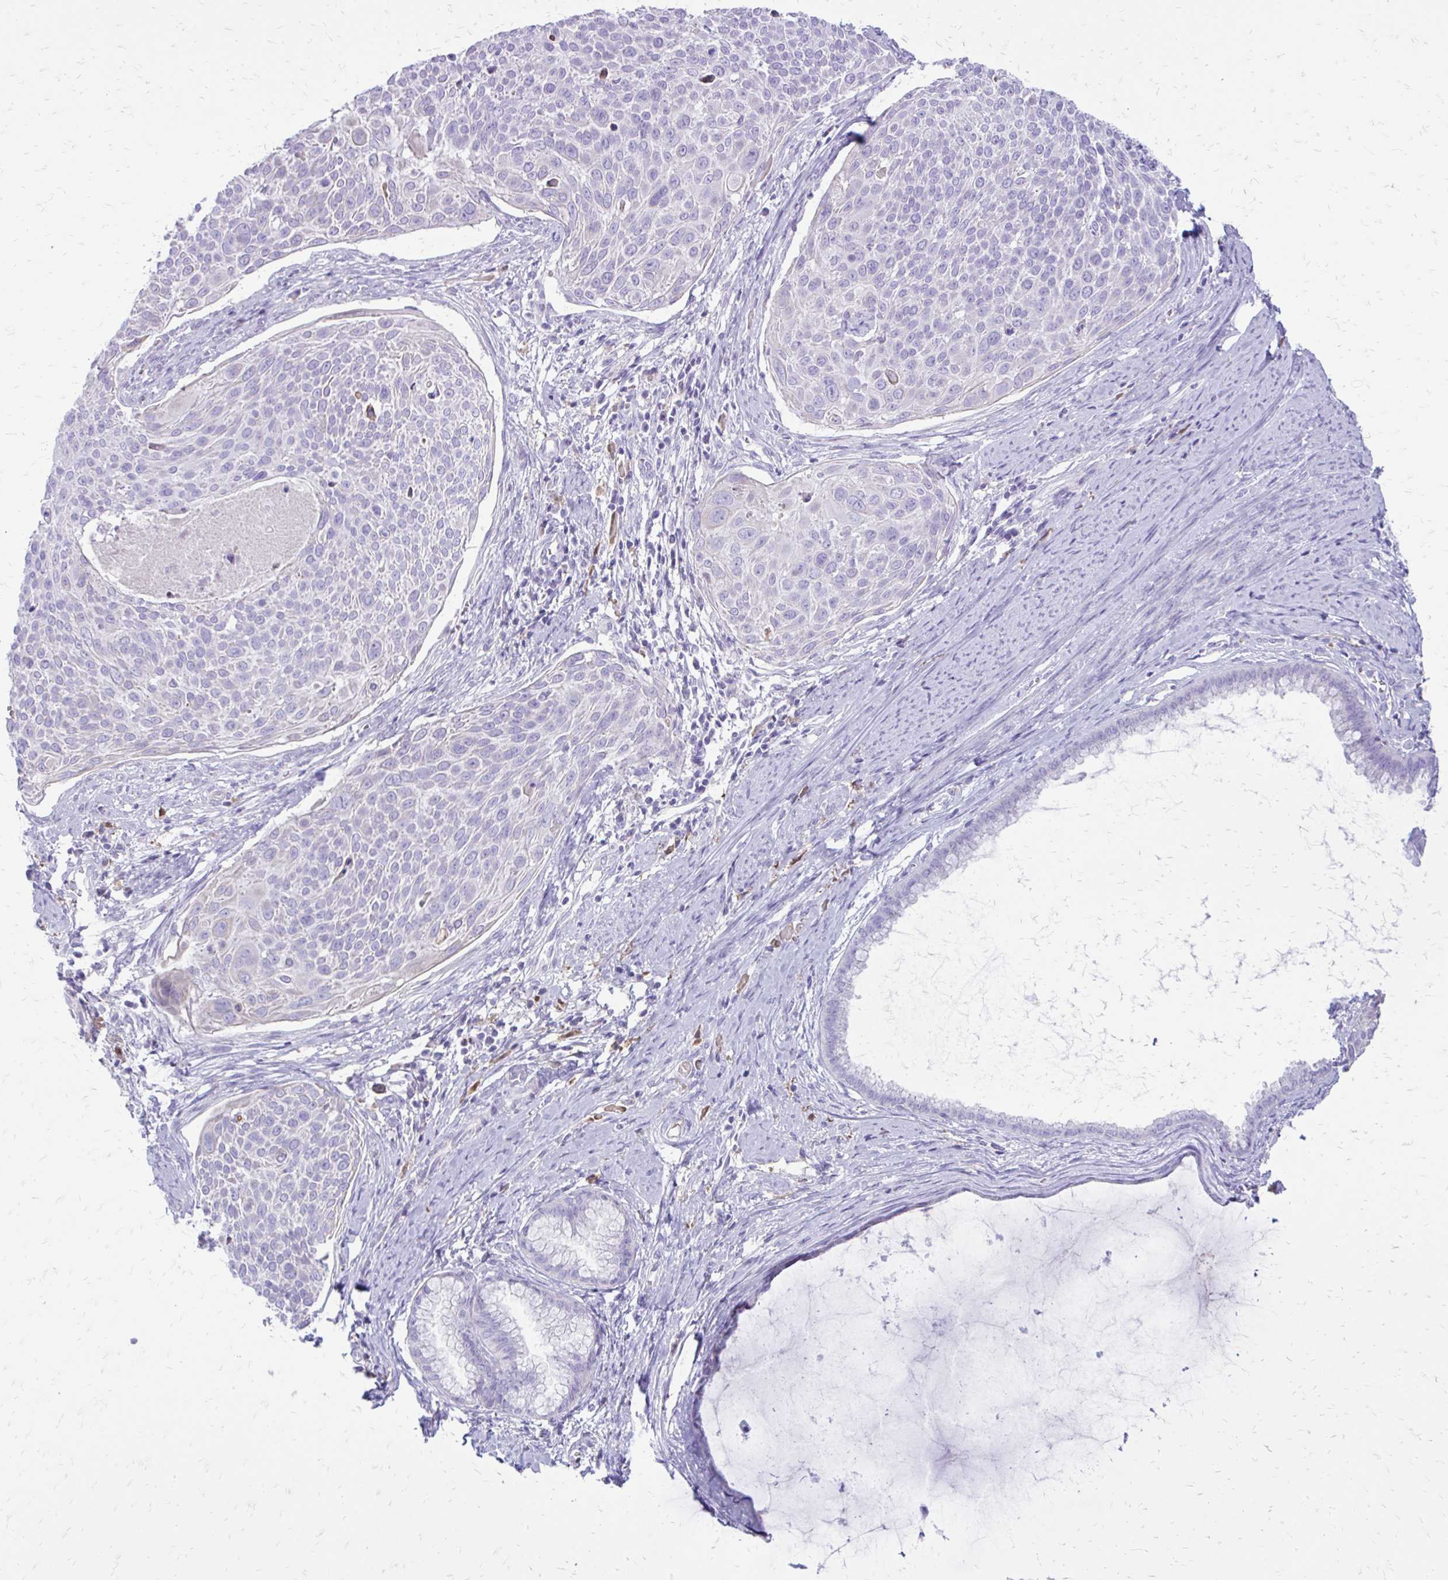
{"staining": {"intensity": "negative", "quantity": "none", "location": "none"}, "tissue": "cervical cancer", "cell_type": "Tumor cells", "image_type": "cancer", "snomed": [{"axis": "morphology", "description": "Squamous cell carcinoma, NOS"}, {"axis": "topography", "description": "Cervix"}], "caption": "This is an IHC image of cervical cancer (squamous cell carcinoma). There is no staining in tumor cells.", "gene": "SIGLEC11", "patient": {"sex": "female", "age": 39}}